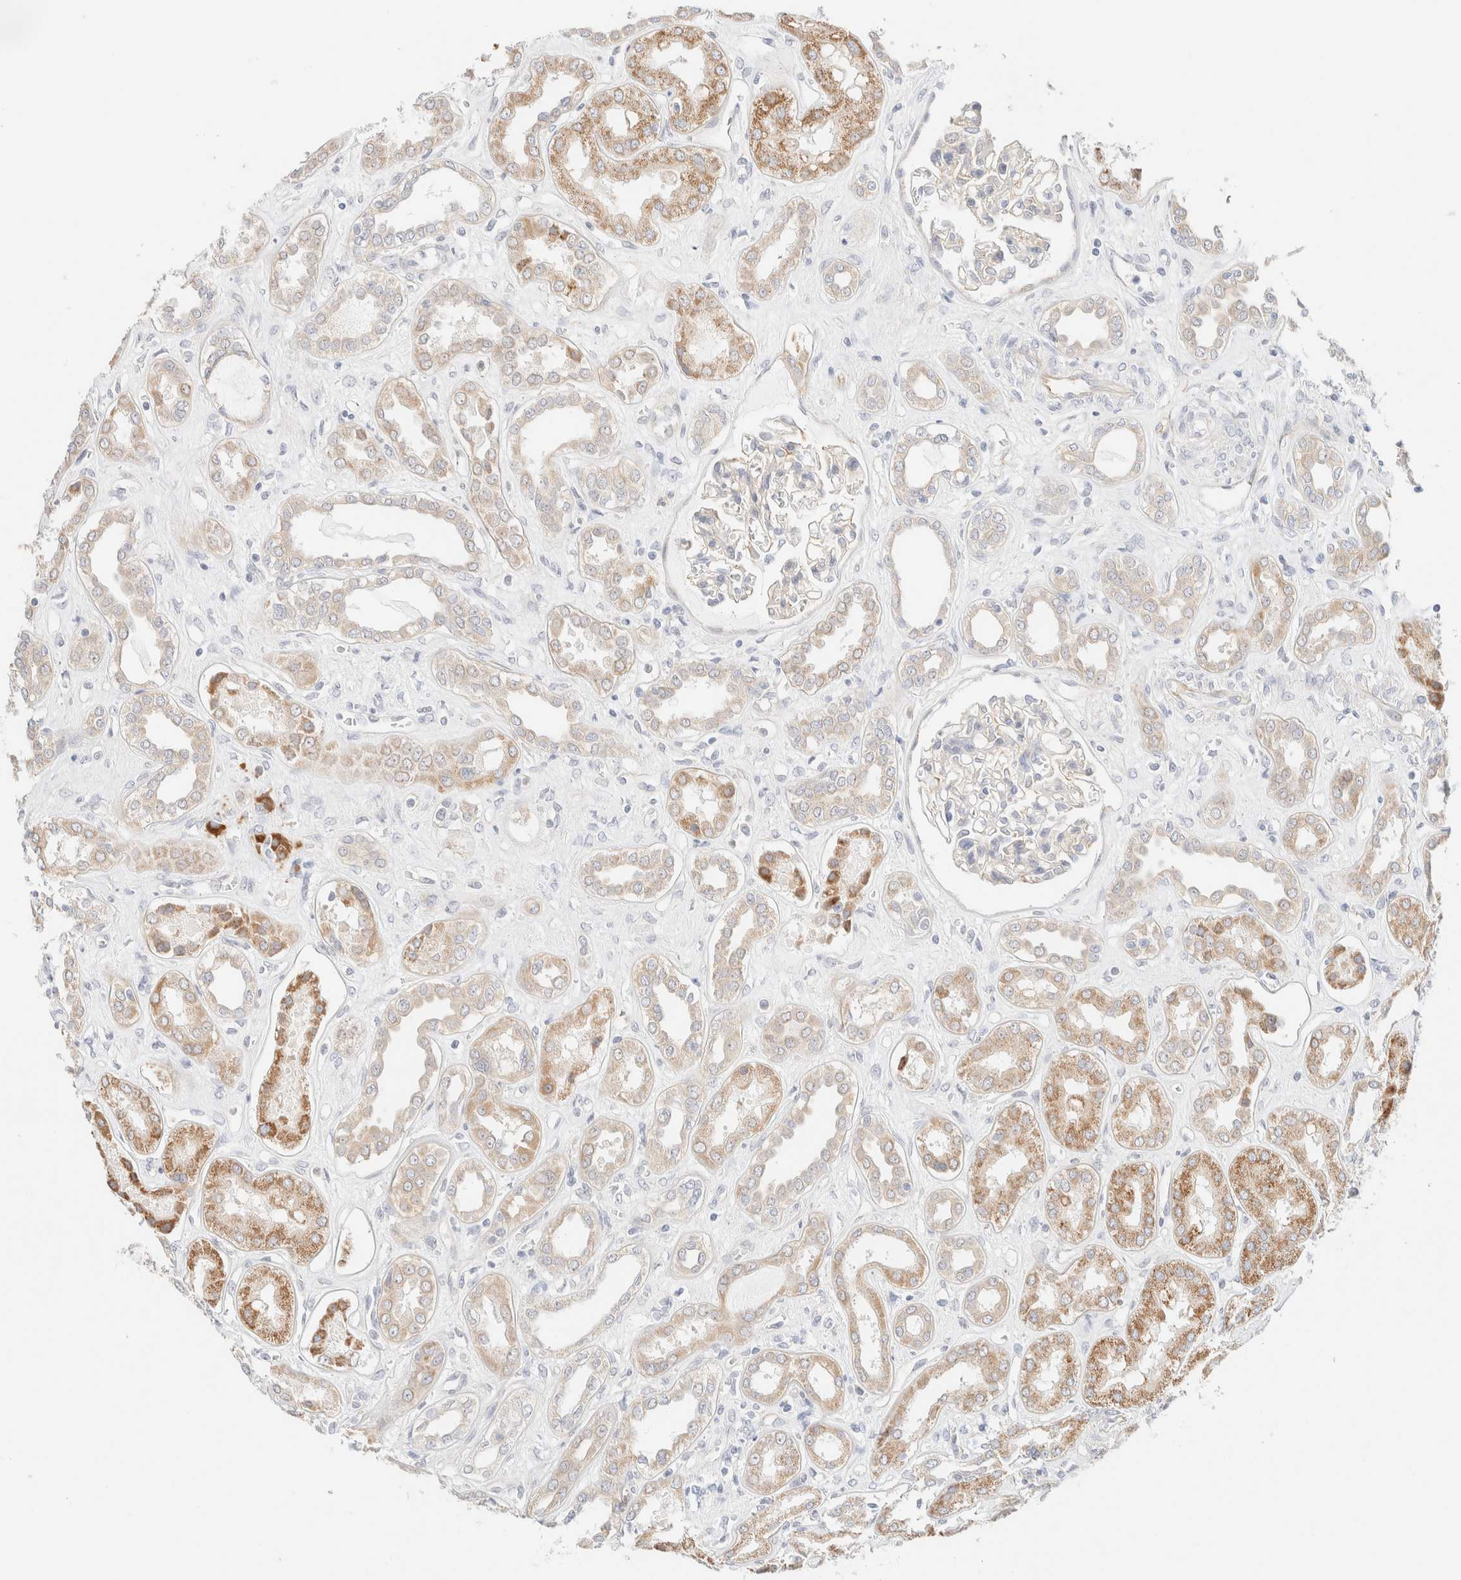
{"staining": {"intensity": "negative", "quantity": "none", "location": "none"}, "tissue": "kidney", "cell_type": "Cells in glomeruli", "image_type": "normal", "snomed": [{"axis": "morphology", "description": "Normal tissue, NOS"}, {"axis": "topography", "description": "Kidney"}], "caption": "Immunohistochemistry (IHC) photomicrograph of normal human kidney stained for a protein (brown), which reveals no expression in cells in glomeruli.", "gene": "UNC13B", "patient": {"sex": "male", "age": 59}}